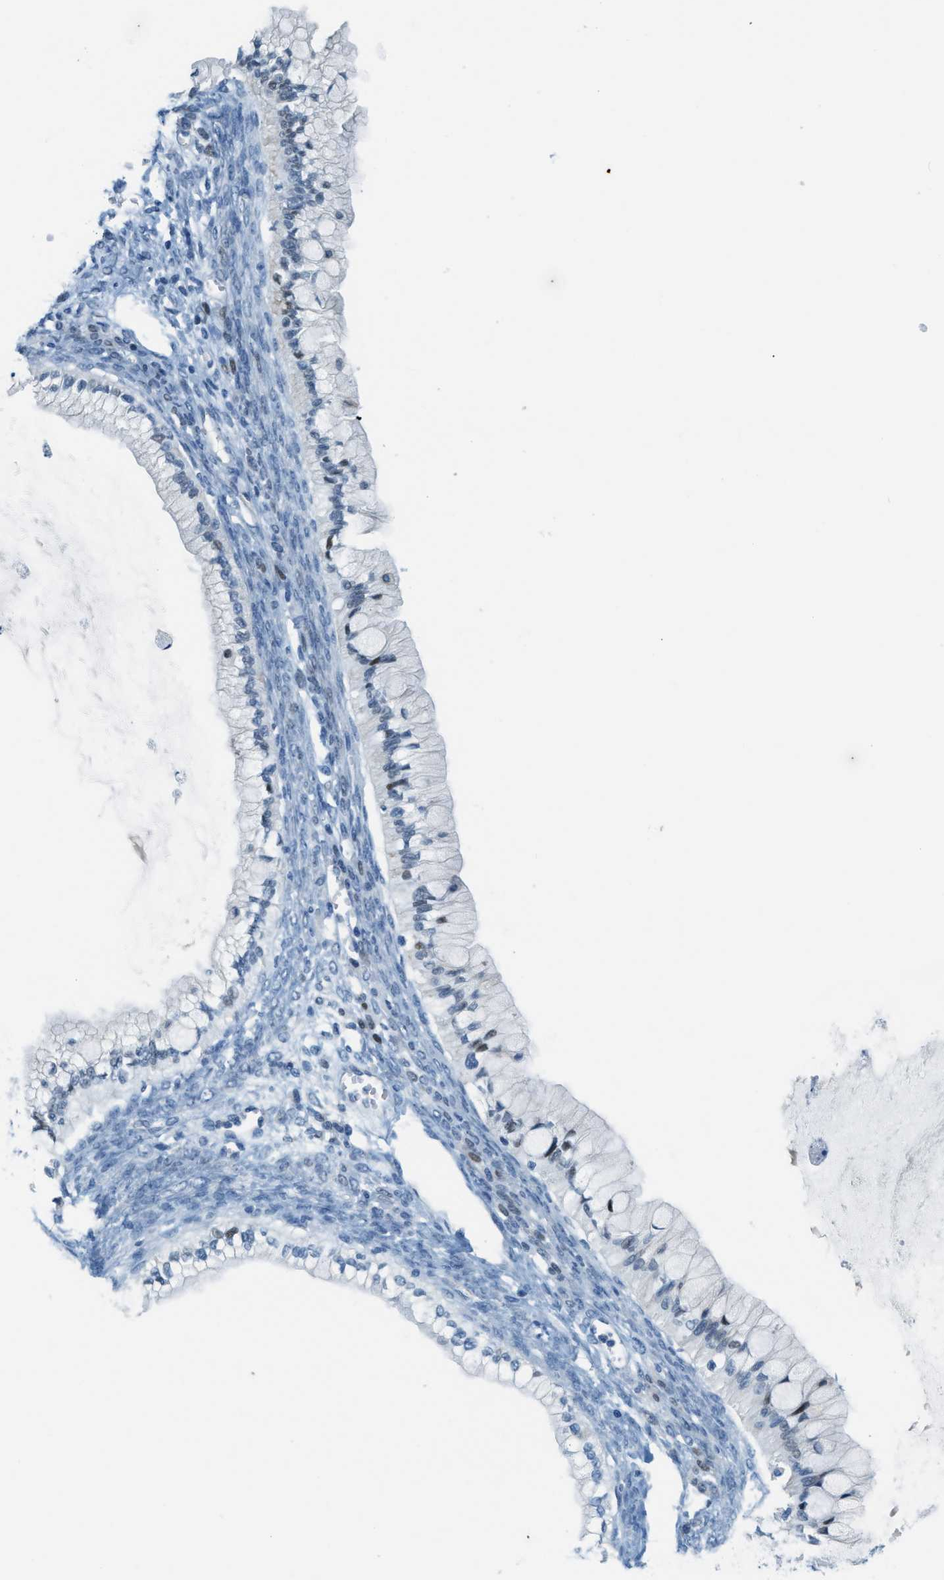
{"staining": {"intensity": "negative", "quantity": "none", "location": "none"}, "tissue": "ovarian cancer", "cell_type": "Tumor cells", "image_type": "cancer", "snomed": [{"axis": "morphology", "description": "Cystadenocarcinoma, mucinous, NOS"}, {"axis": "topography", "description": "Ovary"}], "caption": "Human ovarian cancer (mucinous cystadenocarcinoma) stained for a protein using immunohistochemistry (IHC) demonstrates no expression in tumor cells.", "gene": "CYP4X1", "patient": {"sex": "female", "age": 57}}